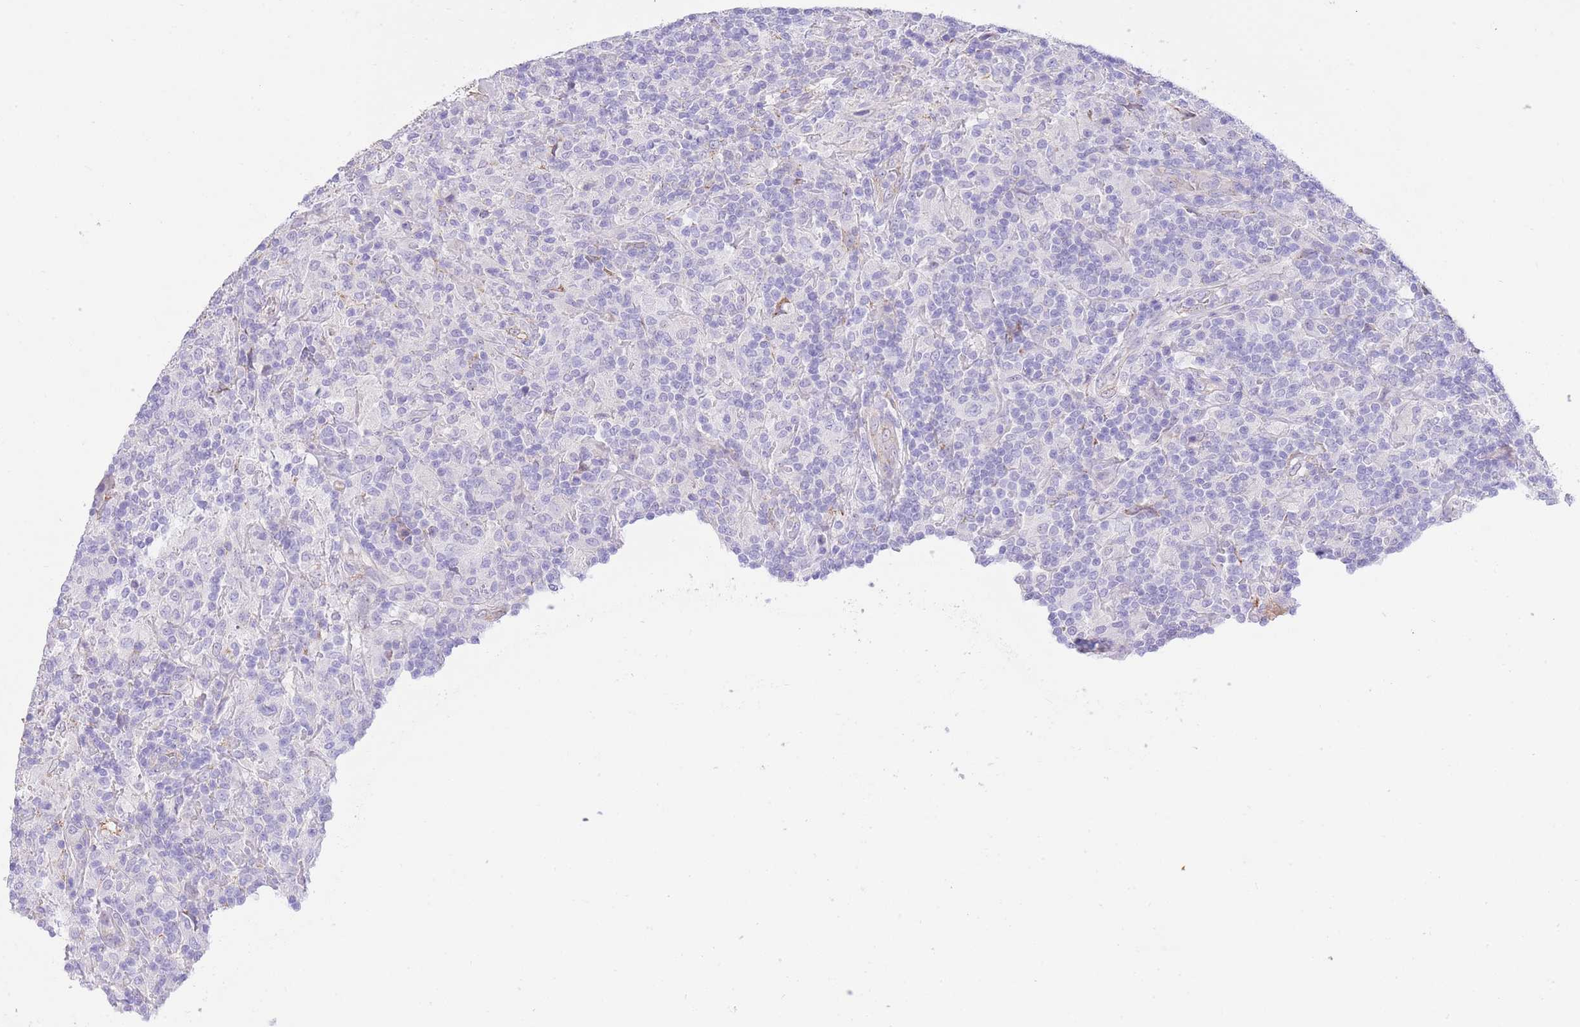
{"staining": {"intensity": "negative", "quantity": "none", "location": "none"}, "tissue": "lymphoma", "cell_type": "Tumor cells", "image_type": "cancer", "snomed": [{"axis": "morphology", "description": "Hodgkin's disease, NOS"}, {"axis": "topography", "description": "Lymph node"}], "caption": "DAB (3,3'-diaminobenzidine) immunohistochemical staining of human lymphoma reveals no significant positivity in tumor cells.", "gene": "PGM1", "patient": {"sex": "male", "age": 70}}